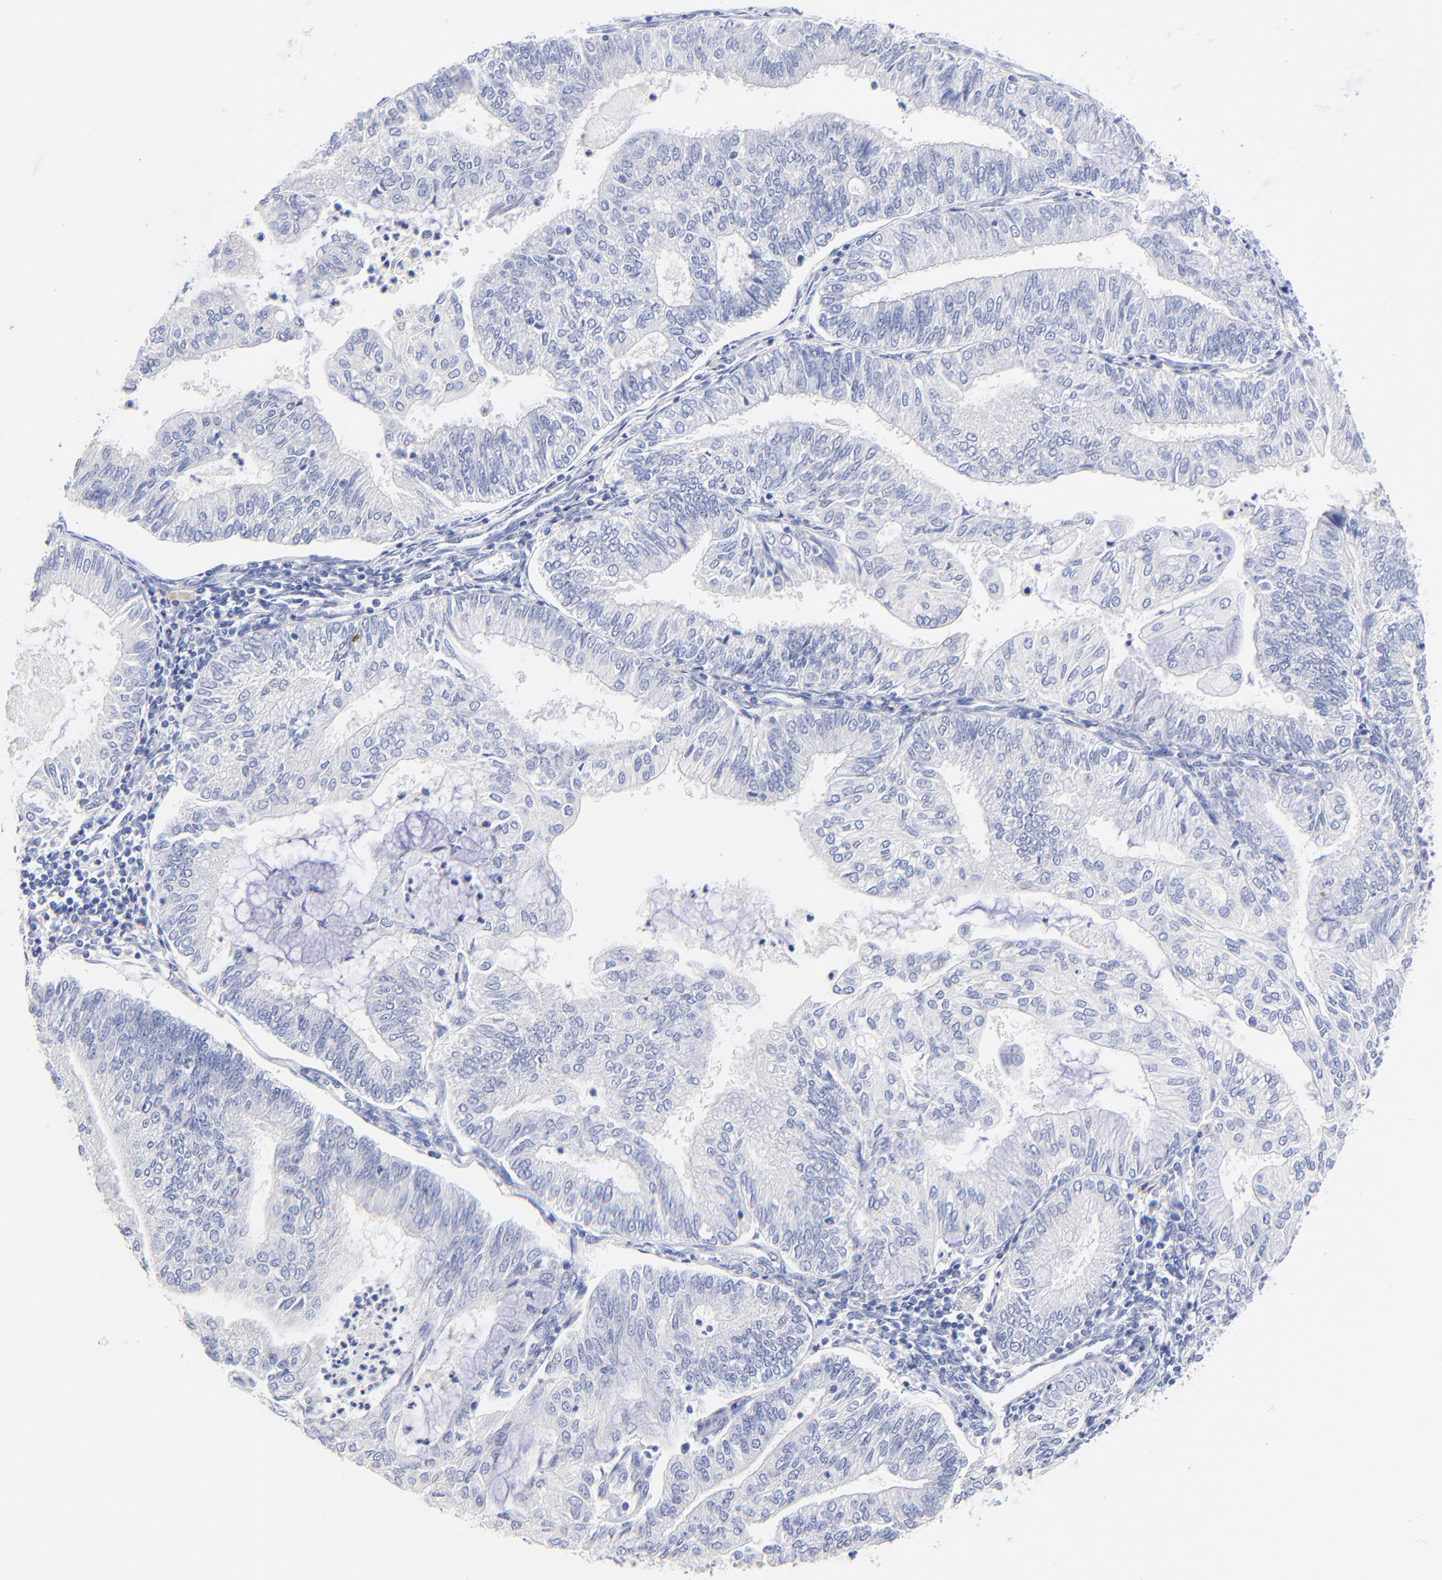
{"staining": {"intensity": "negative", "quantity": "none", "location": "none"}, "tissue": "endometrial cancer", "cell_type": "Tumor cells", "image_type": "cancer", "snomed": [{"axis": "morphology", "description": "Adenocarcinoma, NOS"}, {"axis": "topography", "description": "Endometrium"}], "caption": "An immunohistochemistry micrograph of endometrial adenocarcinoma is shown. There is no staining in tumor cells of endometrial adenocarcinoma.", "gene": "SULT4A1", "patient": {"sex": "female", "age": 59}}